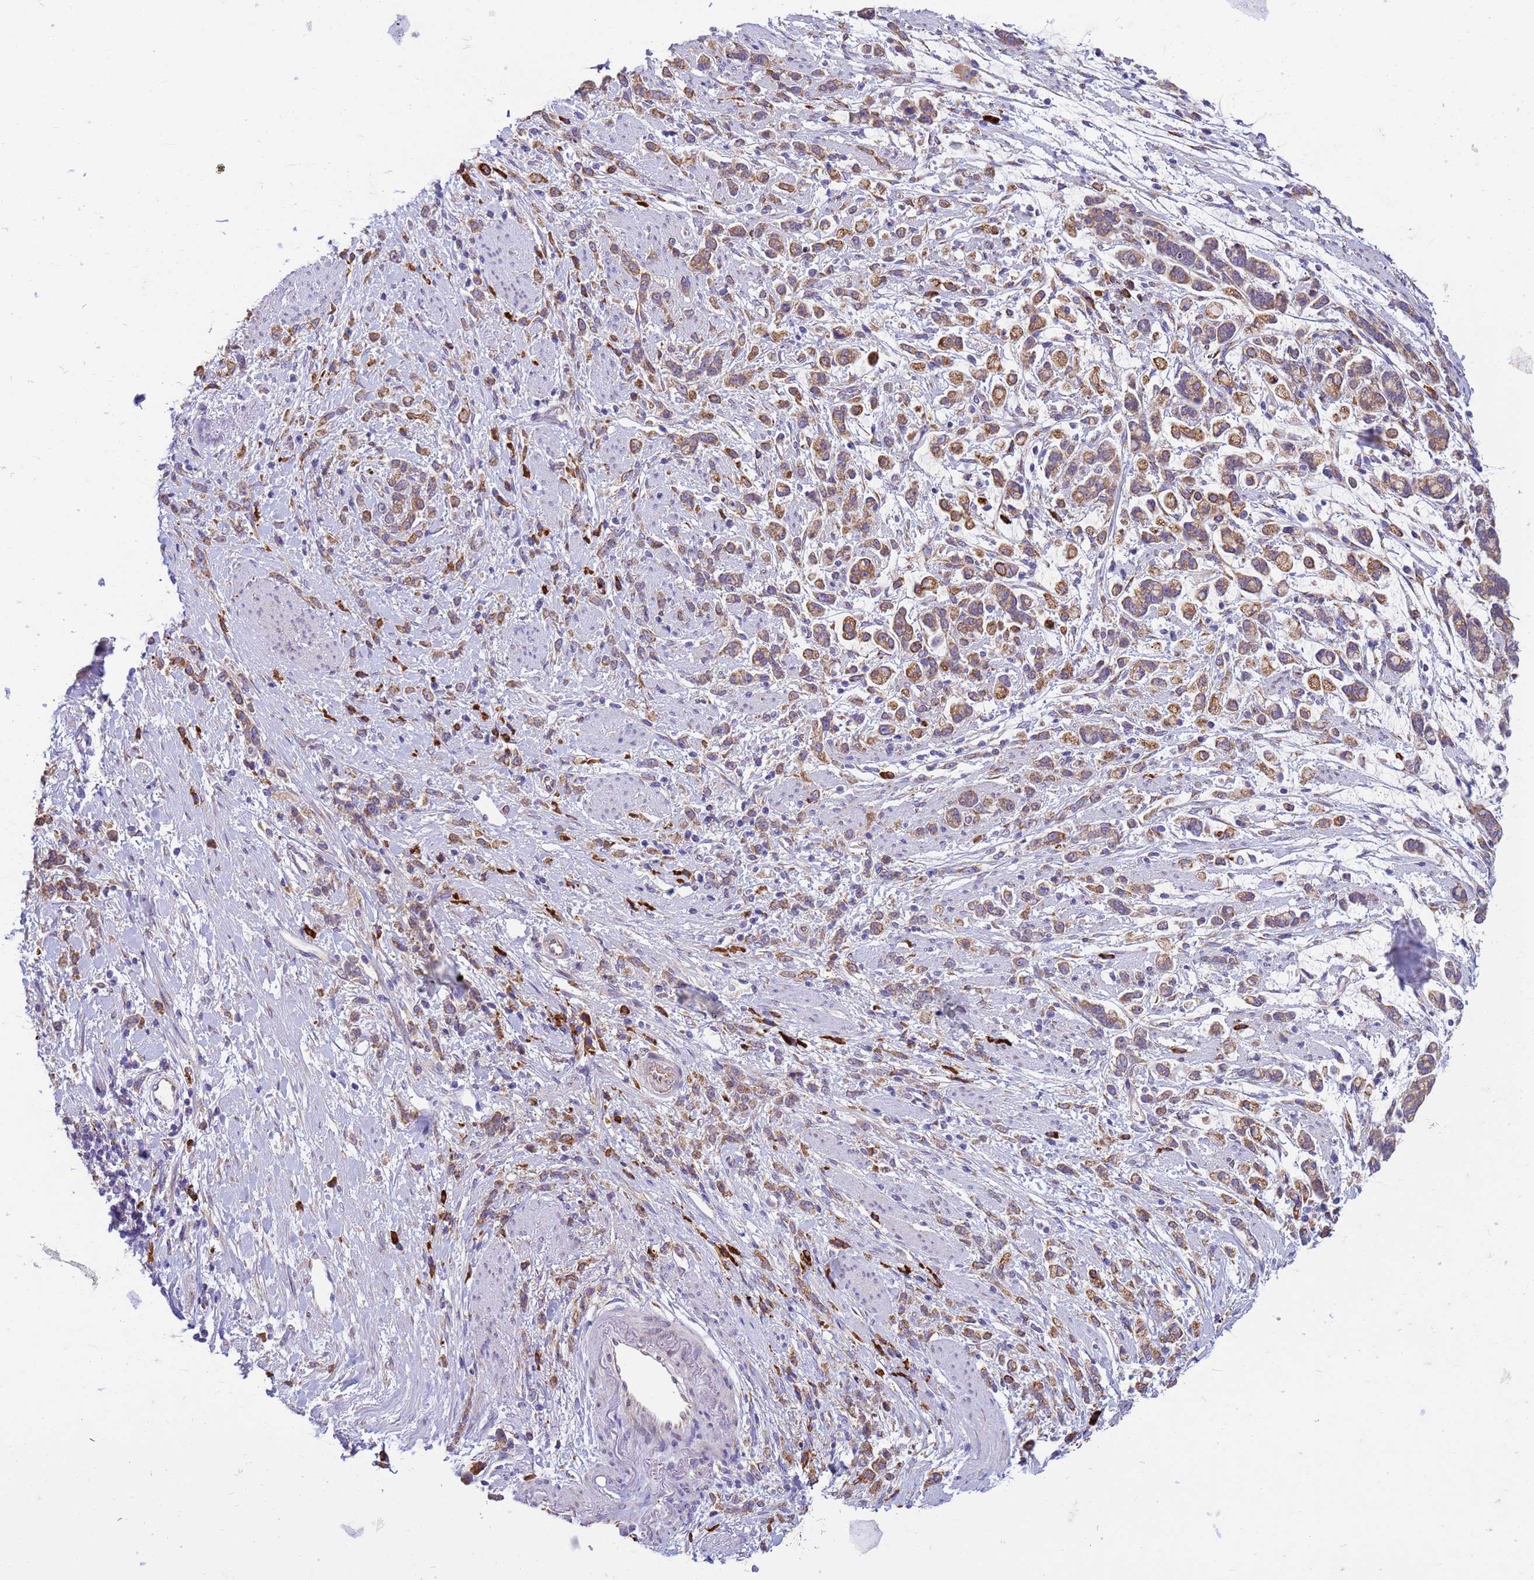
{"staining": {"intensity": "moderate", "quantity": ">75%", "location": "cytoplasmic/membranous"}, "tissue": "stomach cancer", "cell_type": "Tumor cells", "image_type": "cancer", "snomed": [{"axis": "morphology", "description": "Adenocarcinoma, NOS"}, {"axis": "topography", "description": "Stomach"}], "caption": "A photomicrograph showing moderate cytoplasmic/membranous staining in approximately >75% of tumor cells in stomach adenocarcinoma, as visualized by brown immunohistochemical staining.", "gene": "THAP5", "patient": {"sex": "female", "age": 60}}